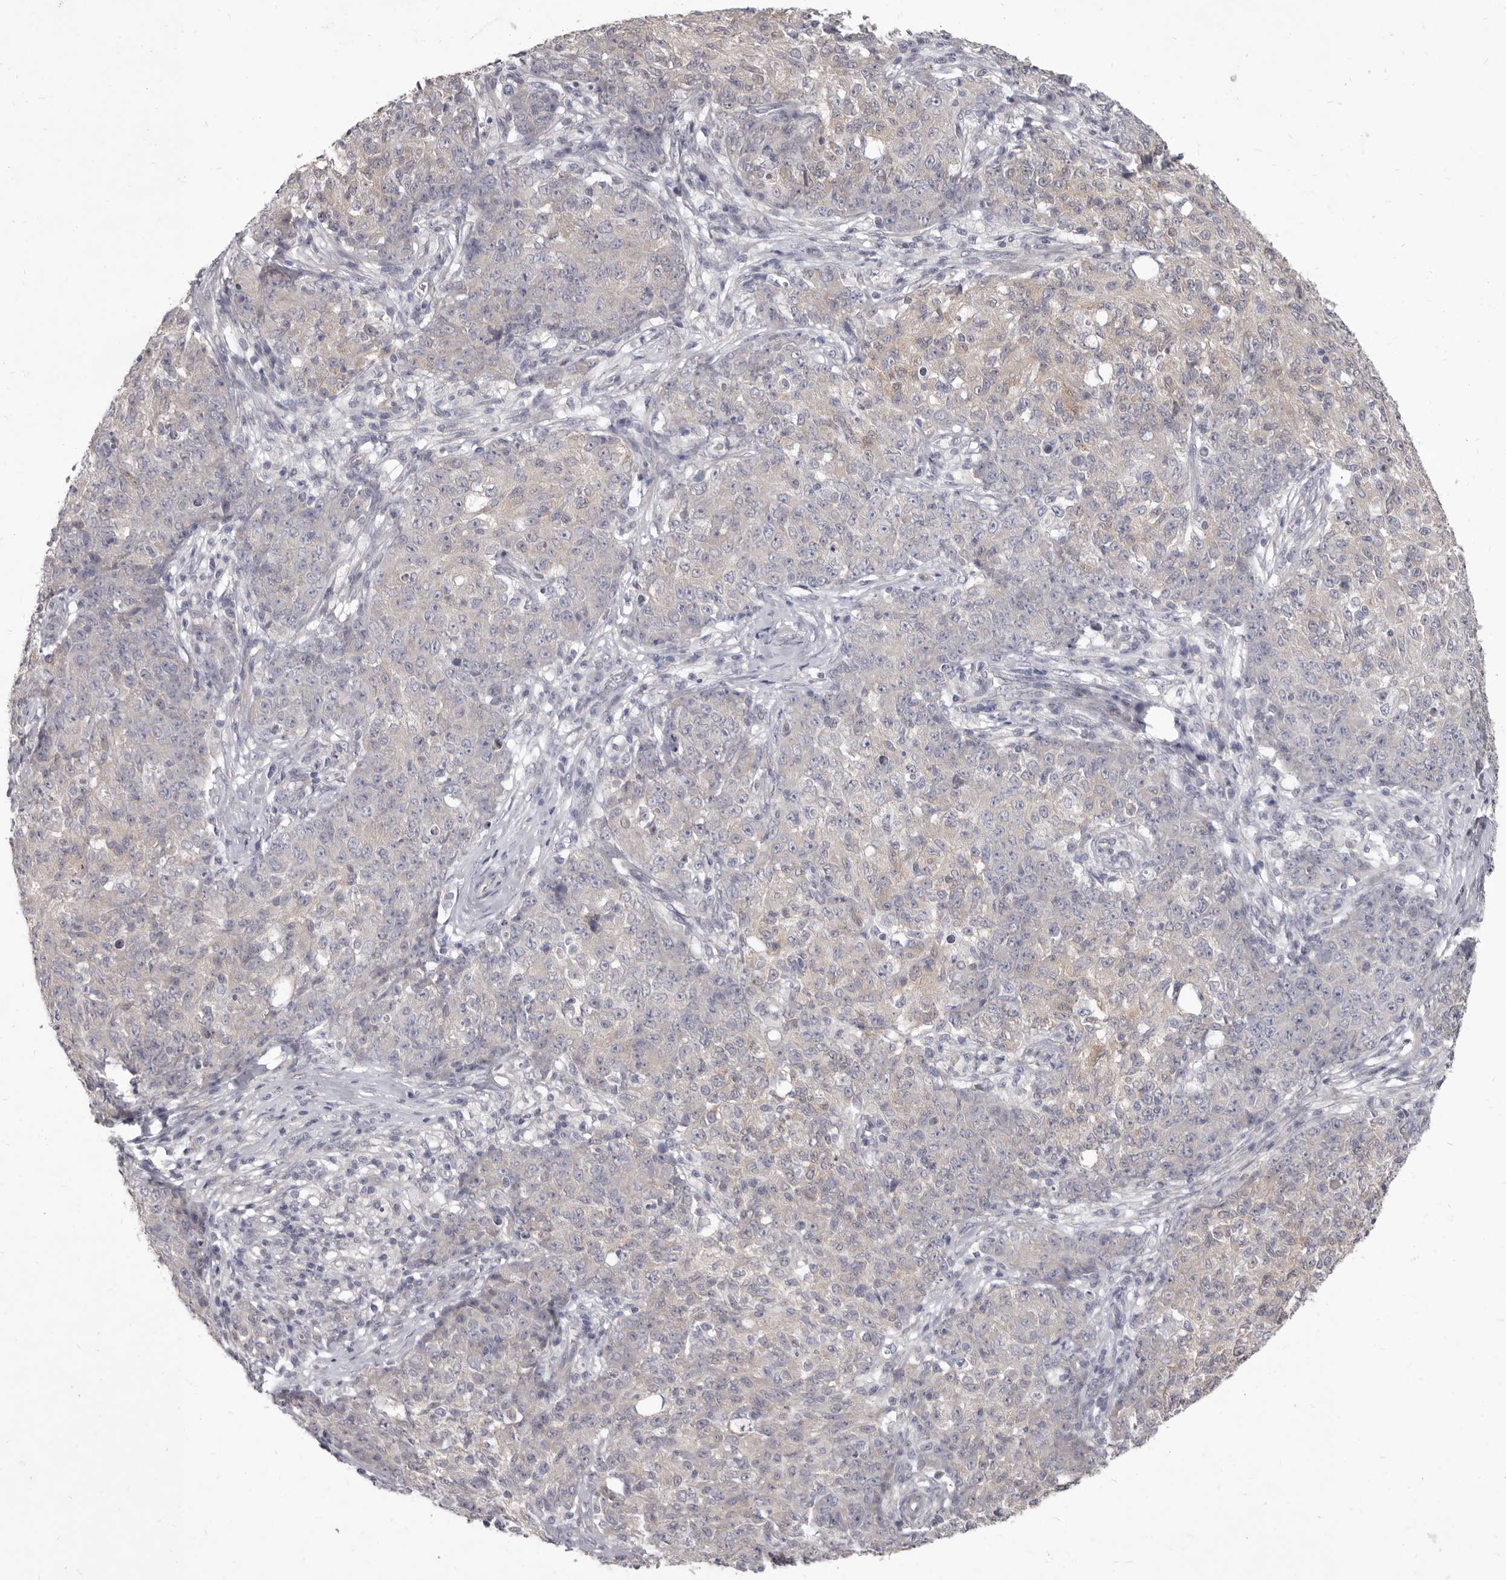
{"staining": {"intensity": "negative", "quantity": "none", "location": "none"}, "tissue": "ovarian cancer", "cell_type": "Tumor cells", "image_type": "cancer", "snomed": [{"axis": "morphology", "description": "Carcinoma, endometroid"}, {"axis": "topography", "description": "Ovary"}], "caption": "IHC image of ovarian cancer stained for a protein (brown), which demonstrates no positivity in tumor cells.", "gene": "GSK3B", "patient": {"sex": "female", "age": 42}}